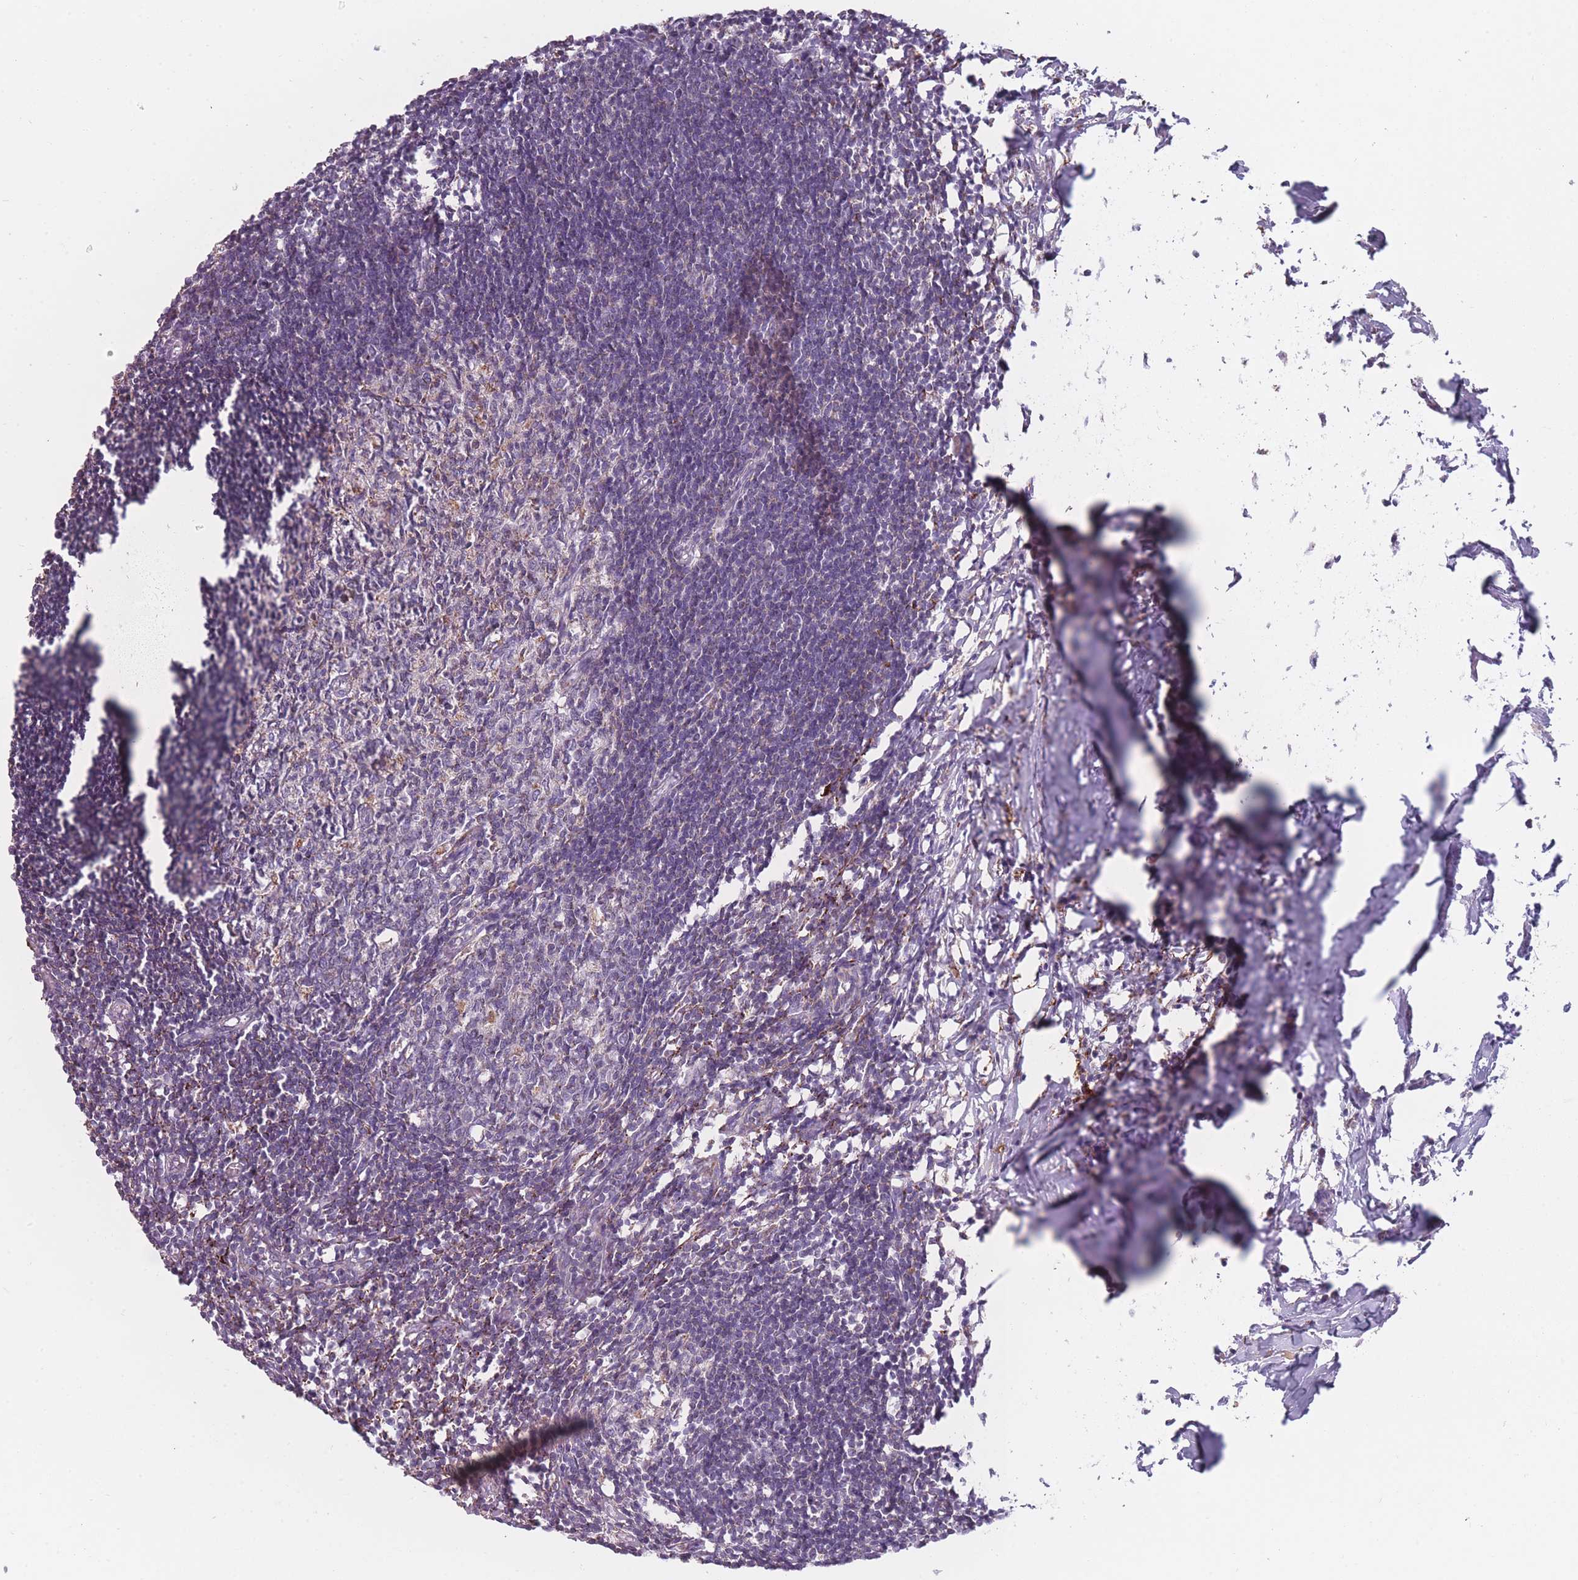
{"staining": {"intensity": "weak", "quantity": "<25%", "location": "cytoplasmic/membranous"}, "tissue": "lymph node", "cell_type": "Germinal center cells", "image_type": "normal", "snomed": [{"axis": "morphology", "description": "Normal tissue, NOS"}, {"axis": "morphology", "description": "Malignant melanoma, Metastatic site"}, {"axis": "topography", "description": "Lymph node"}], "caption": "Germinal center cells show no significant protein expression in unremarkable lymph node. (IHC, brightfield microscopy, high magnification).", "gene": "PEX11B", "patient": {"sex": "male", "age": 41}}